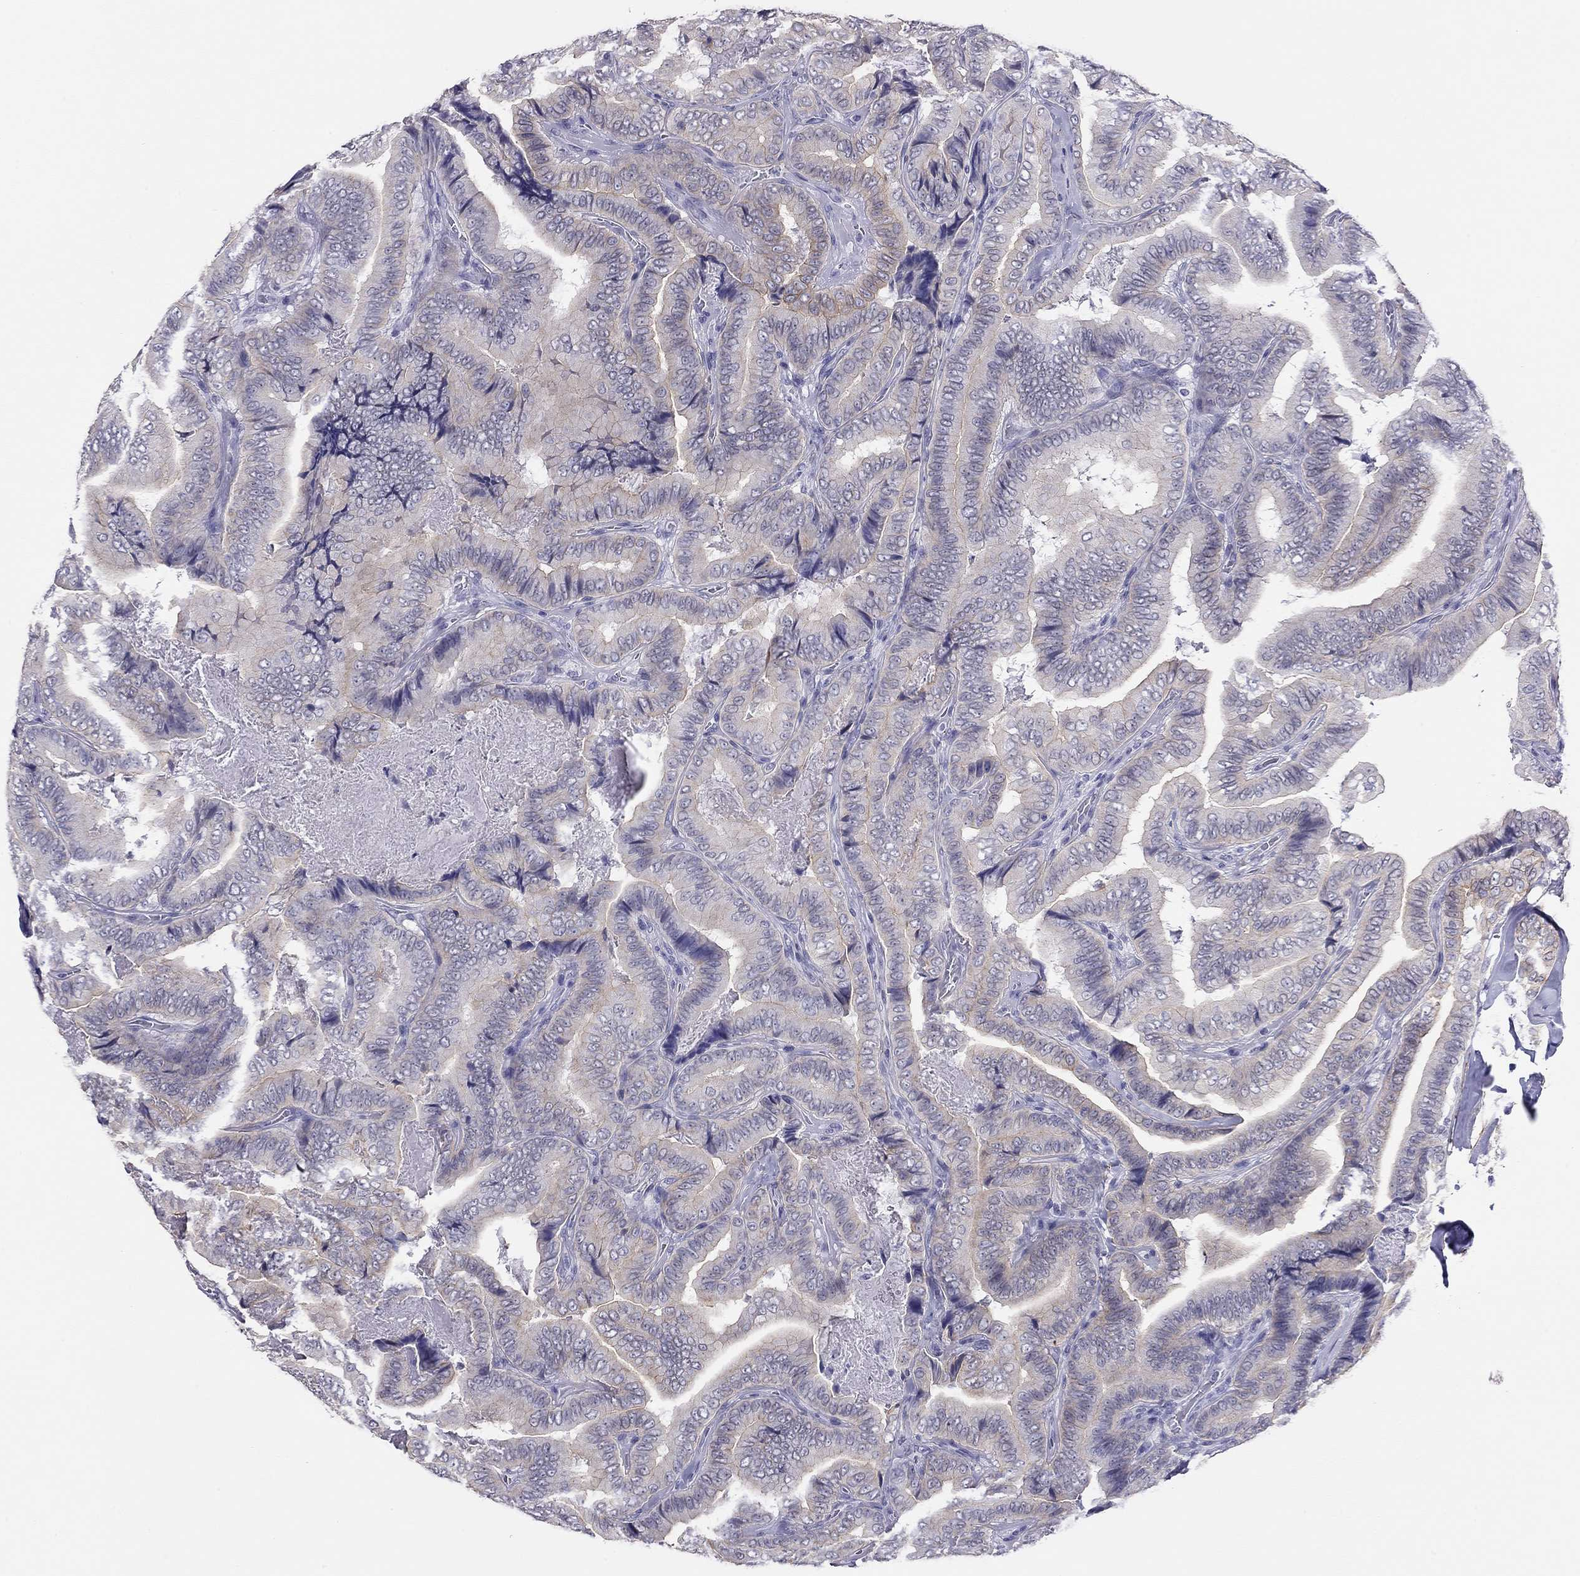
{"staining": {"intensity": "weak", "quantity": "<25%", "location": "cytoplasmic/membranous"}, "tissue": "thyroid cancer", "cell_type": "Tumor cells", "image_type": "cancer", "snomed": [{"axis": "morphology", "description": "Papillary adenocarcinoma, NOS"}, {"axis": "topography", "description": "Thyroid gland"}], "caption": "Immunohistochemistry (IHC) photomicrograph of human papillary adenocarcinoma (thyroid) stained for a protein (brown), which displays no positivity in tumor cells. (Brightfield microscopy of DAB (3,3'-diaminobenzidine) immunohistochemistry at high magnification).", "gene": "MYMX", "patient": {"sex": "male", "age": 61}}